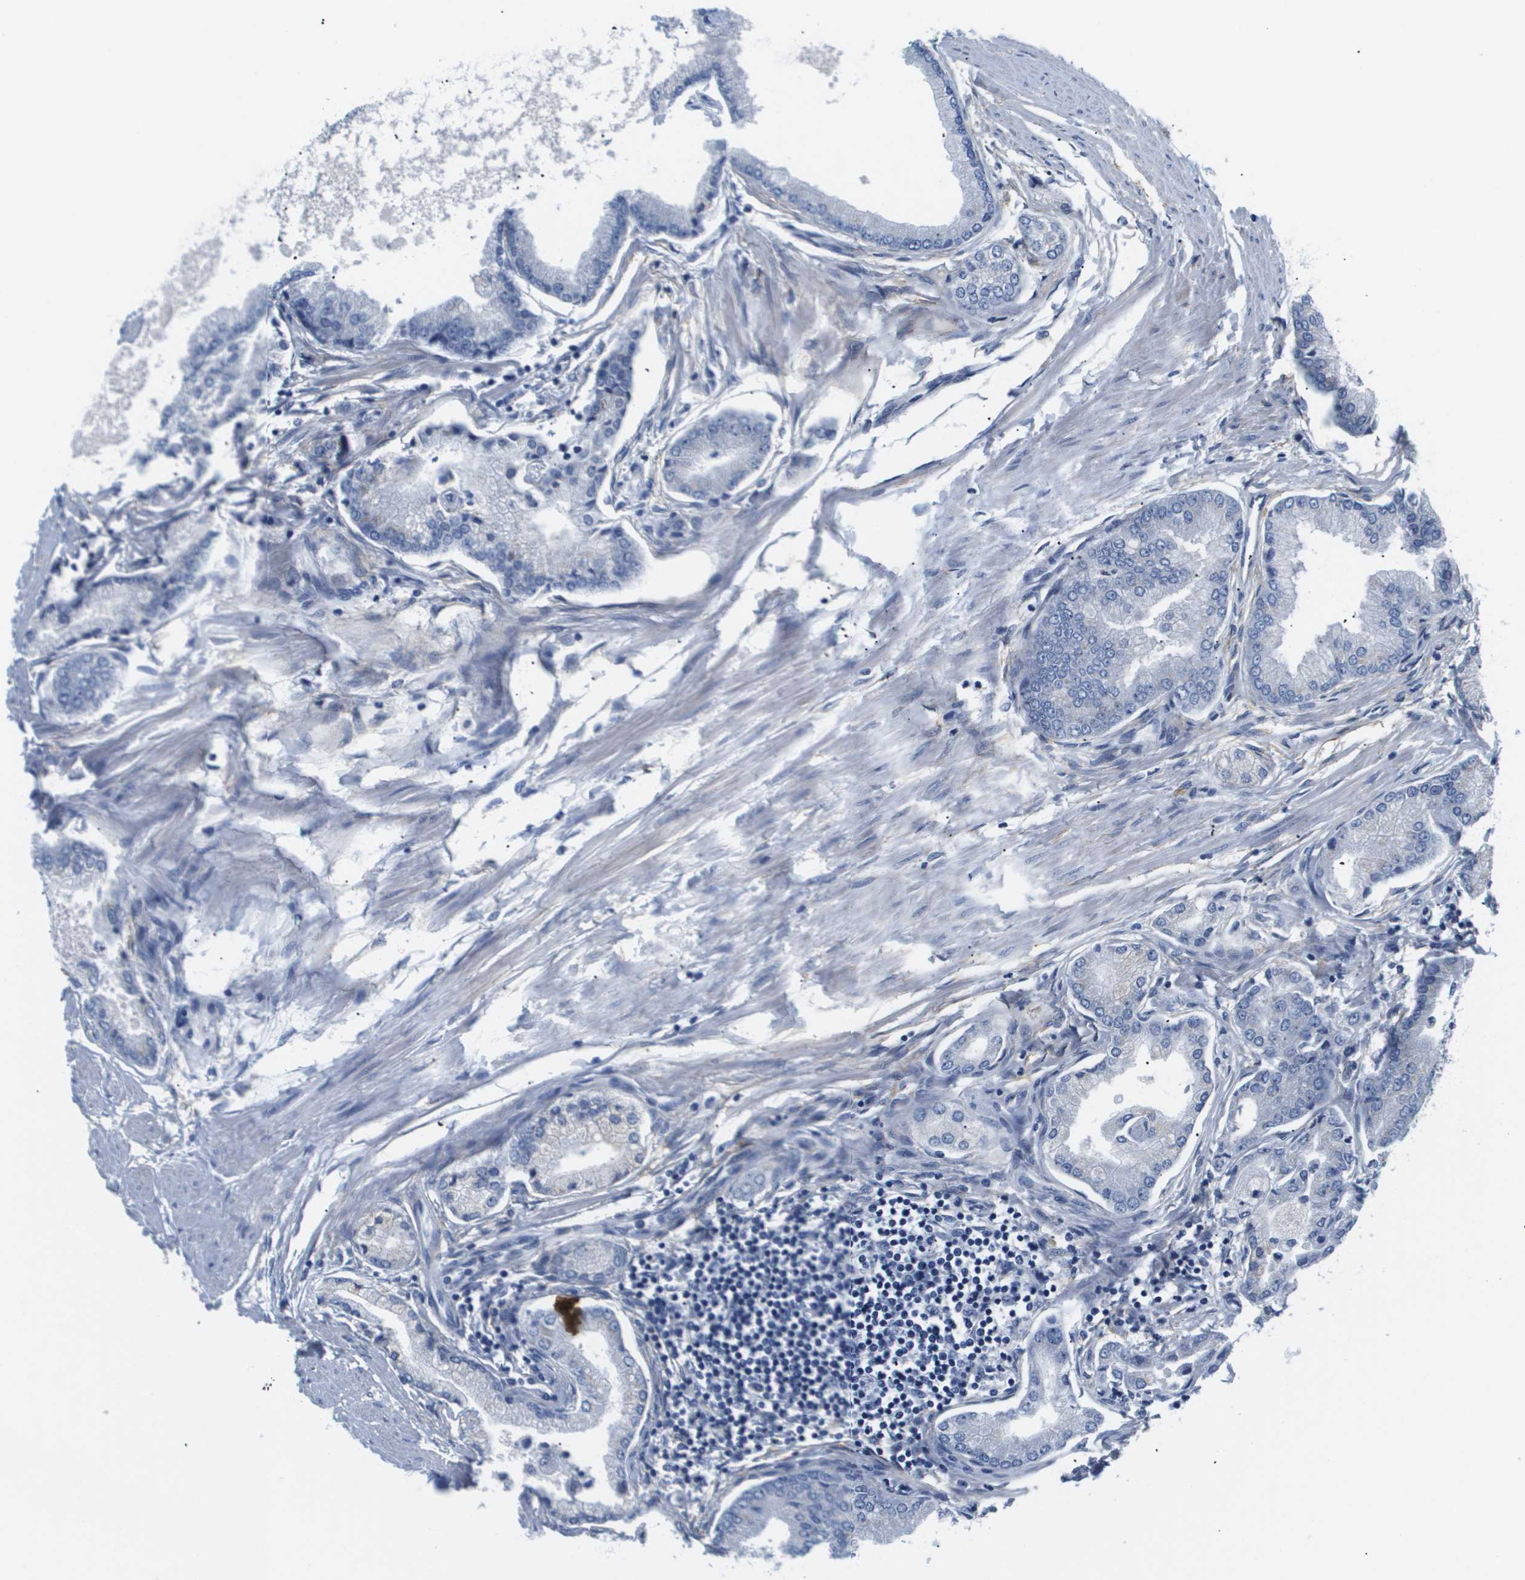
{"staining": {"intensity": "negative", "quantity": "none", "location": "none"}, "tissue": "prostate cancer", "cell_type": "Tumor cells", "image_type": "cancer", "snomed": [{"axis": "morphology", "description": "Adenocarcinoma, High grade"}, {"axis": "topography", "description": "Prostate"}], "caption": "A high-resolution image shows IHC staining of prostate cancer, which exhibits no significant positivity in tumor cells.", "gene": "OTUD5", "patient": {"sex": "male", "age": 61}}